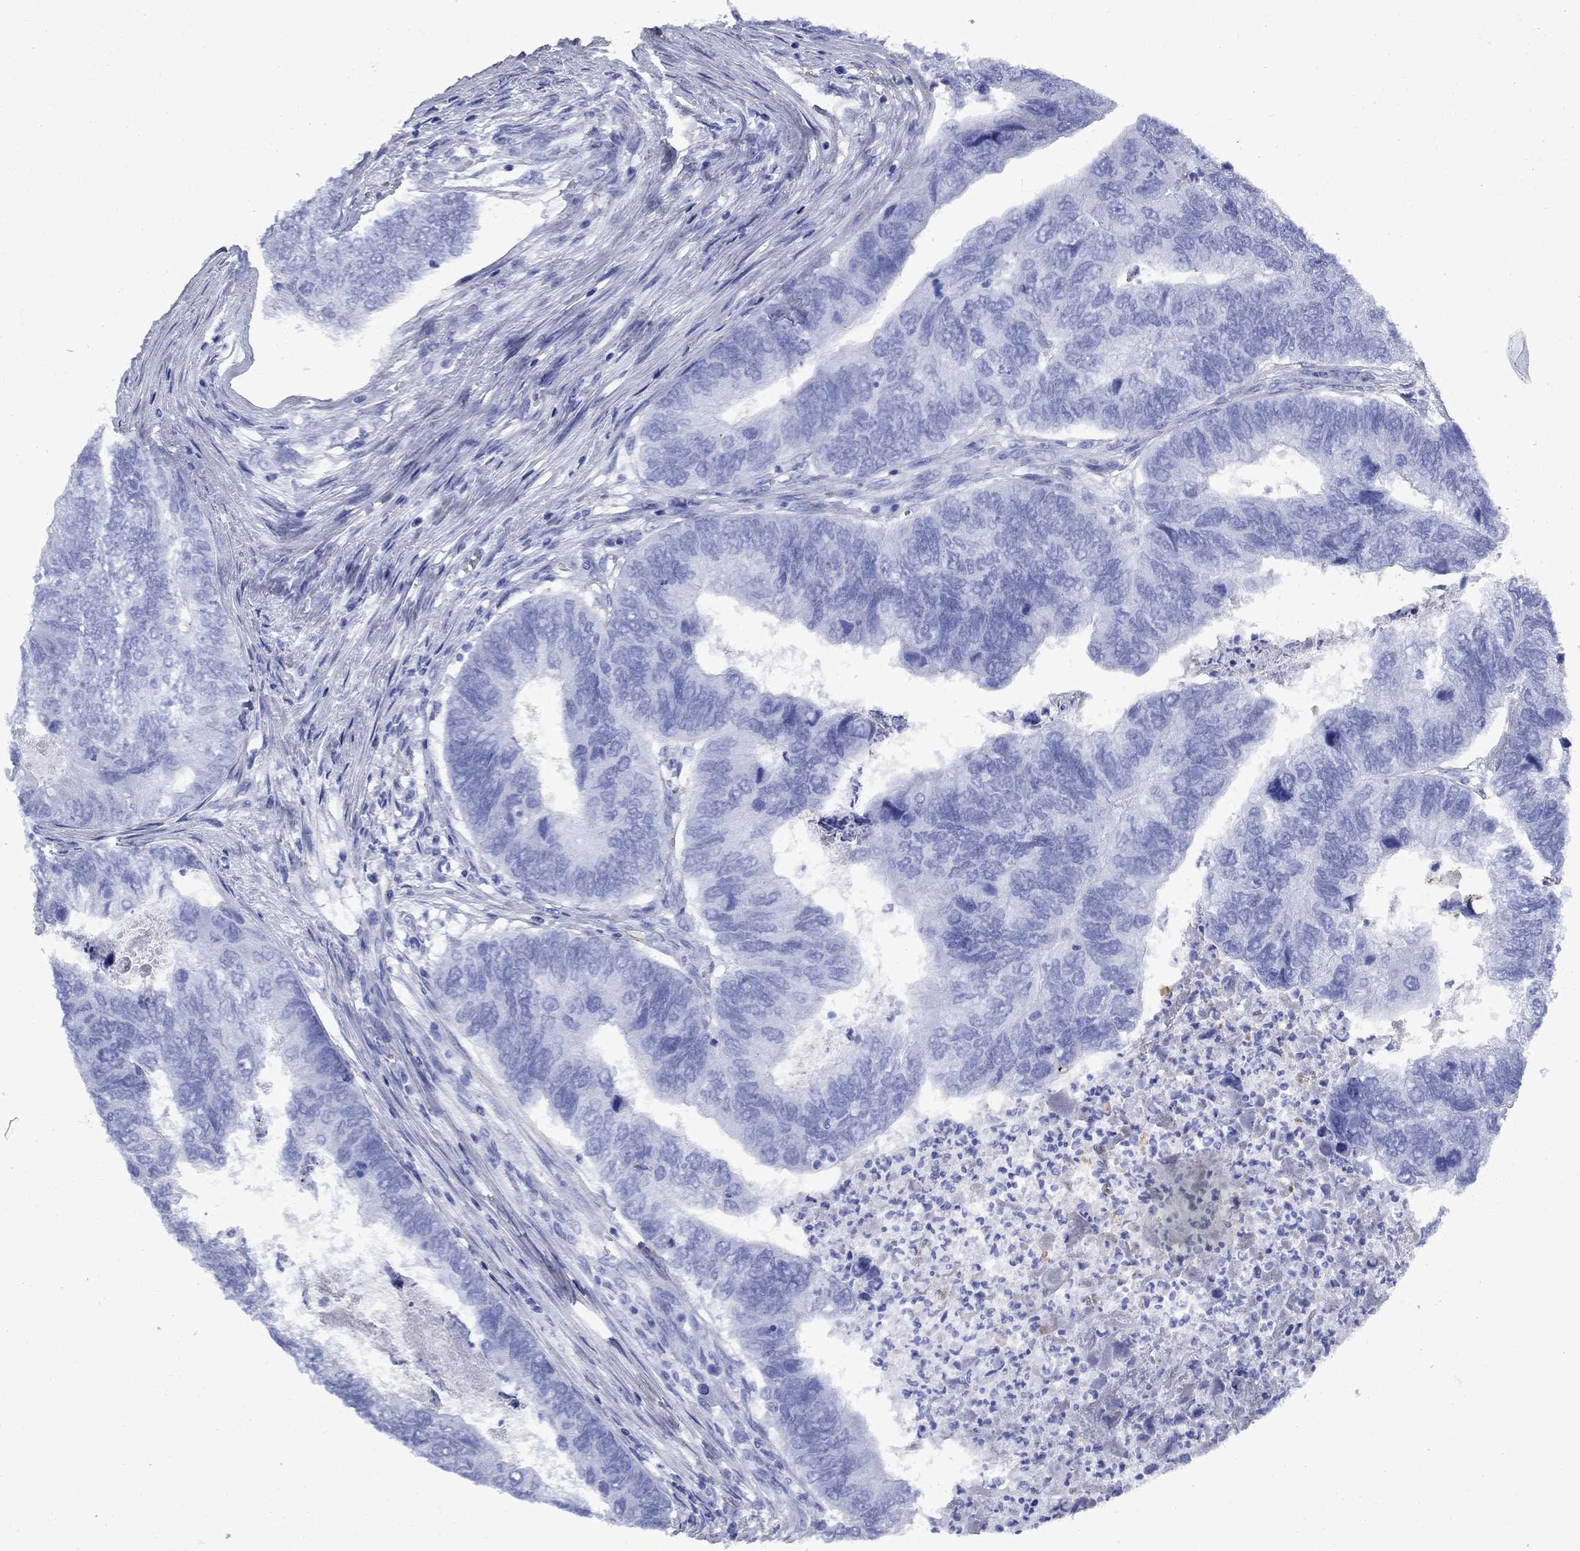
{"staining": {"intensity": "negative", "quantity": "none", "location": "none"}, "tissue": "colorectal cancer", "cell_type": "Tumor cells", "image_type": "cancer", "snomed": [{"axis": "morphology", "description": "Adenocarcinoma, NOS"}, {"axis": "topography", "description": "Colon"}], "caption": "The IHC image has no significant expression in tumor cells of adenocarcinoma (colorectal) tissue.", "gene": "VTN", "patient": {"sex": "female", "age": 67}}